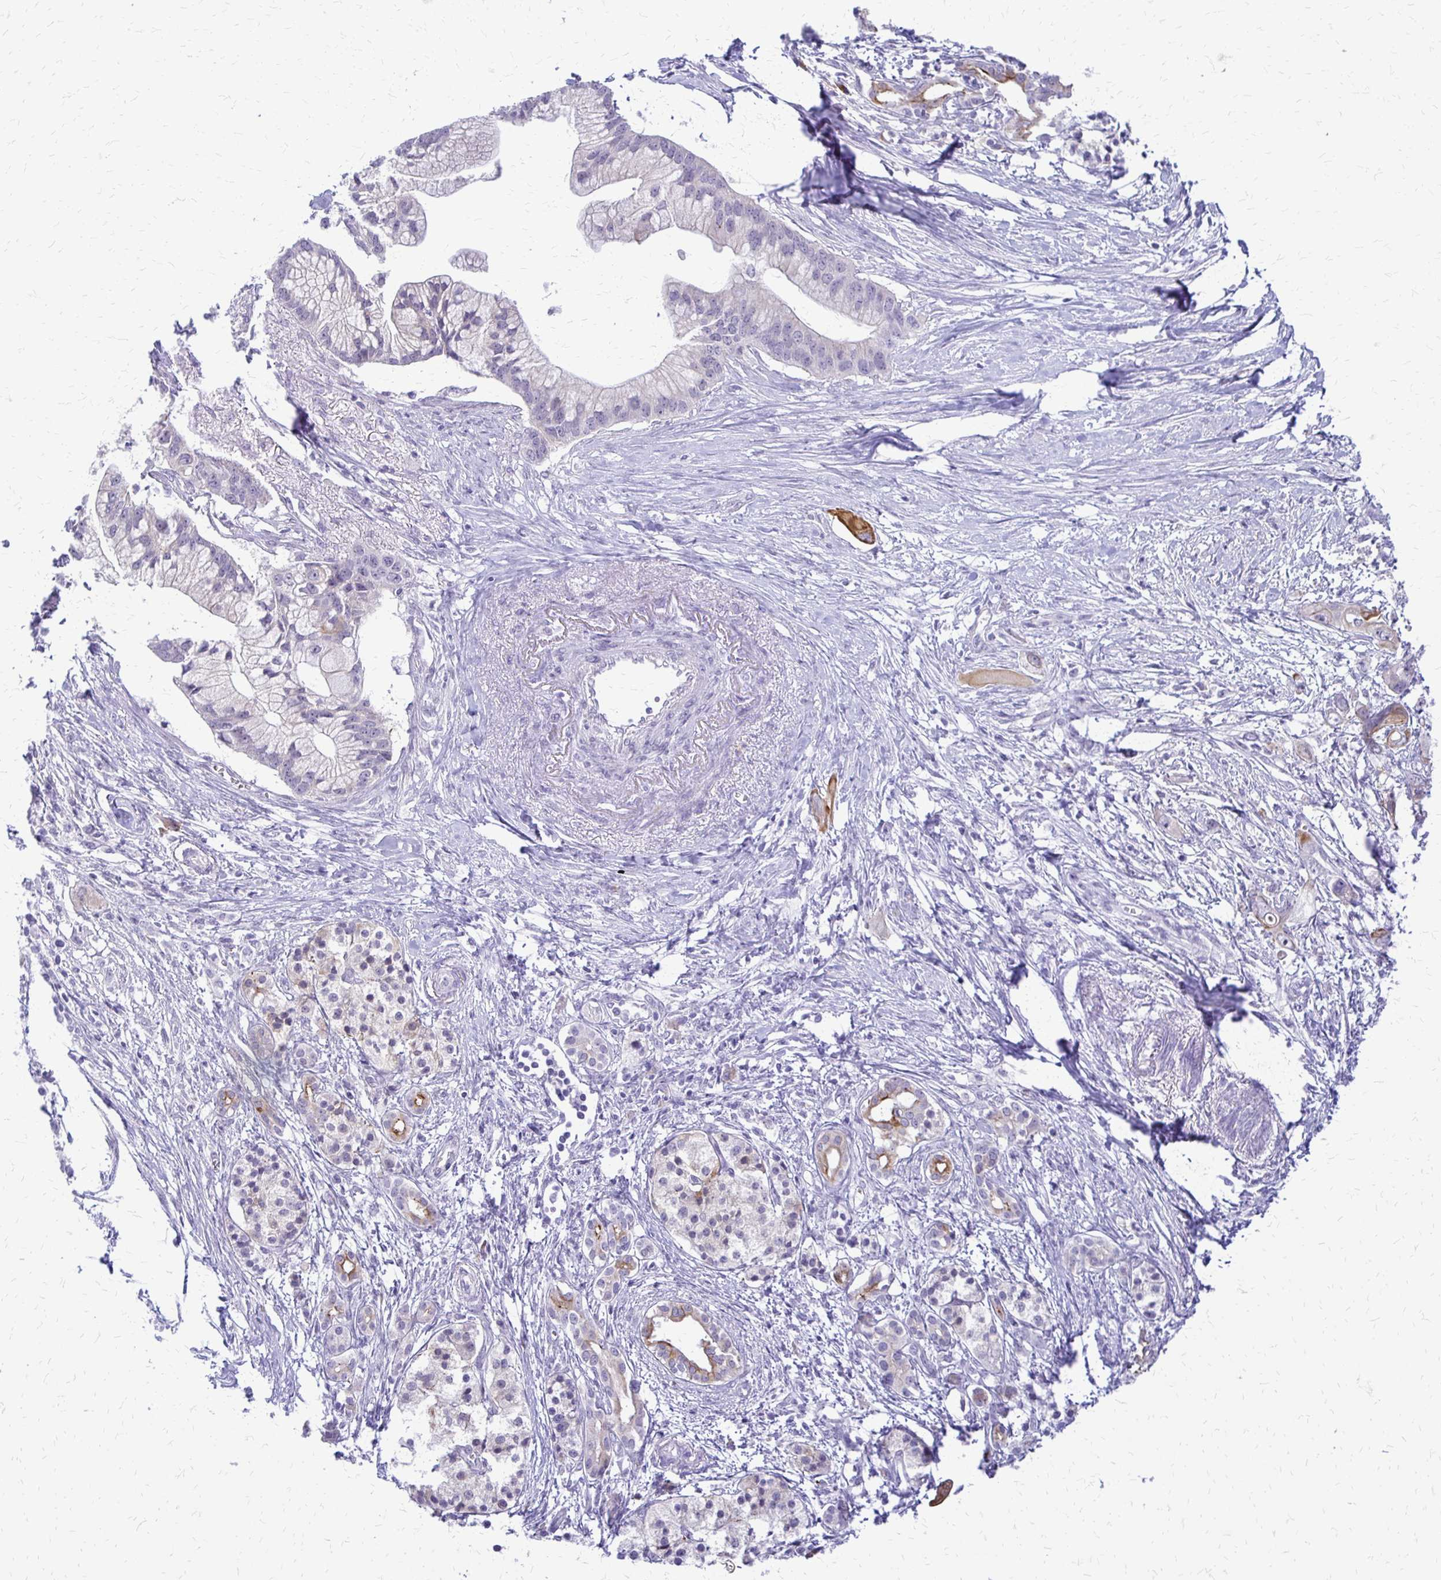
{"staining": {"intensity": "negative", "quantity": "none", "location": "none"}, "tissue": "pancreatic cancer", "cell_type": "Tumor cells", "image_type": "cancer", "snomed": [{"axis": "morphology", "description": "Adenocarcinoma, NOS"}, {"axis": "topography", "description": "Pancreas"}], "caption": "Pancreatic cancer (adenocarcinoma) was stained to show a protein in brown. There is no significant staining in tumor cells.", "gene": "EPYC", "patient": {"sex": "male", "age": 68}}